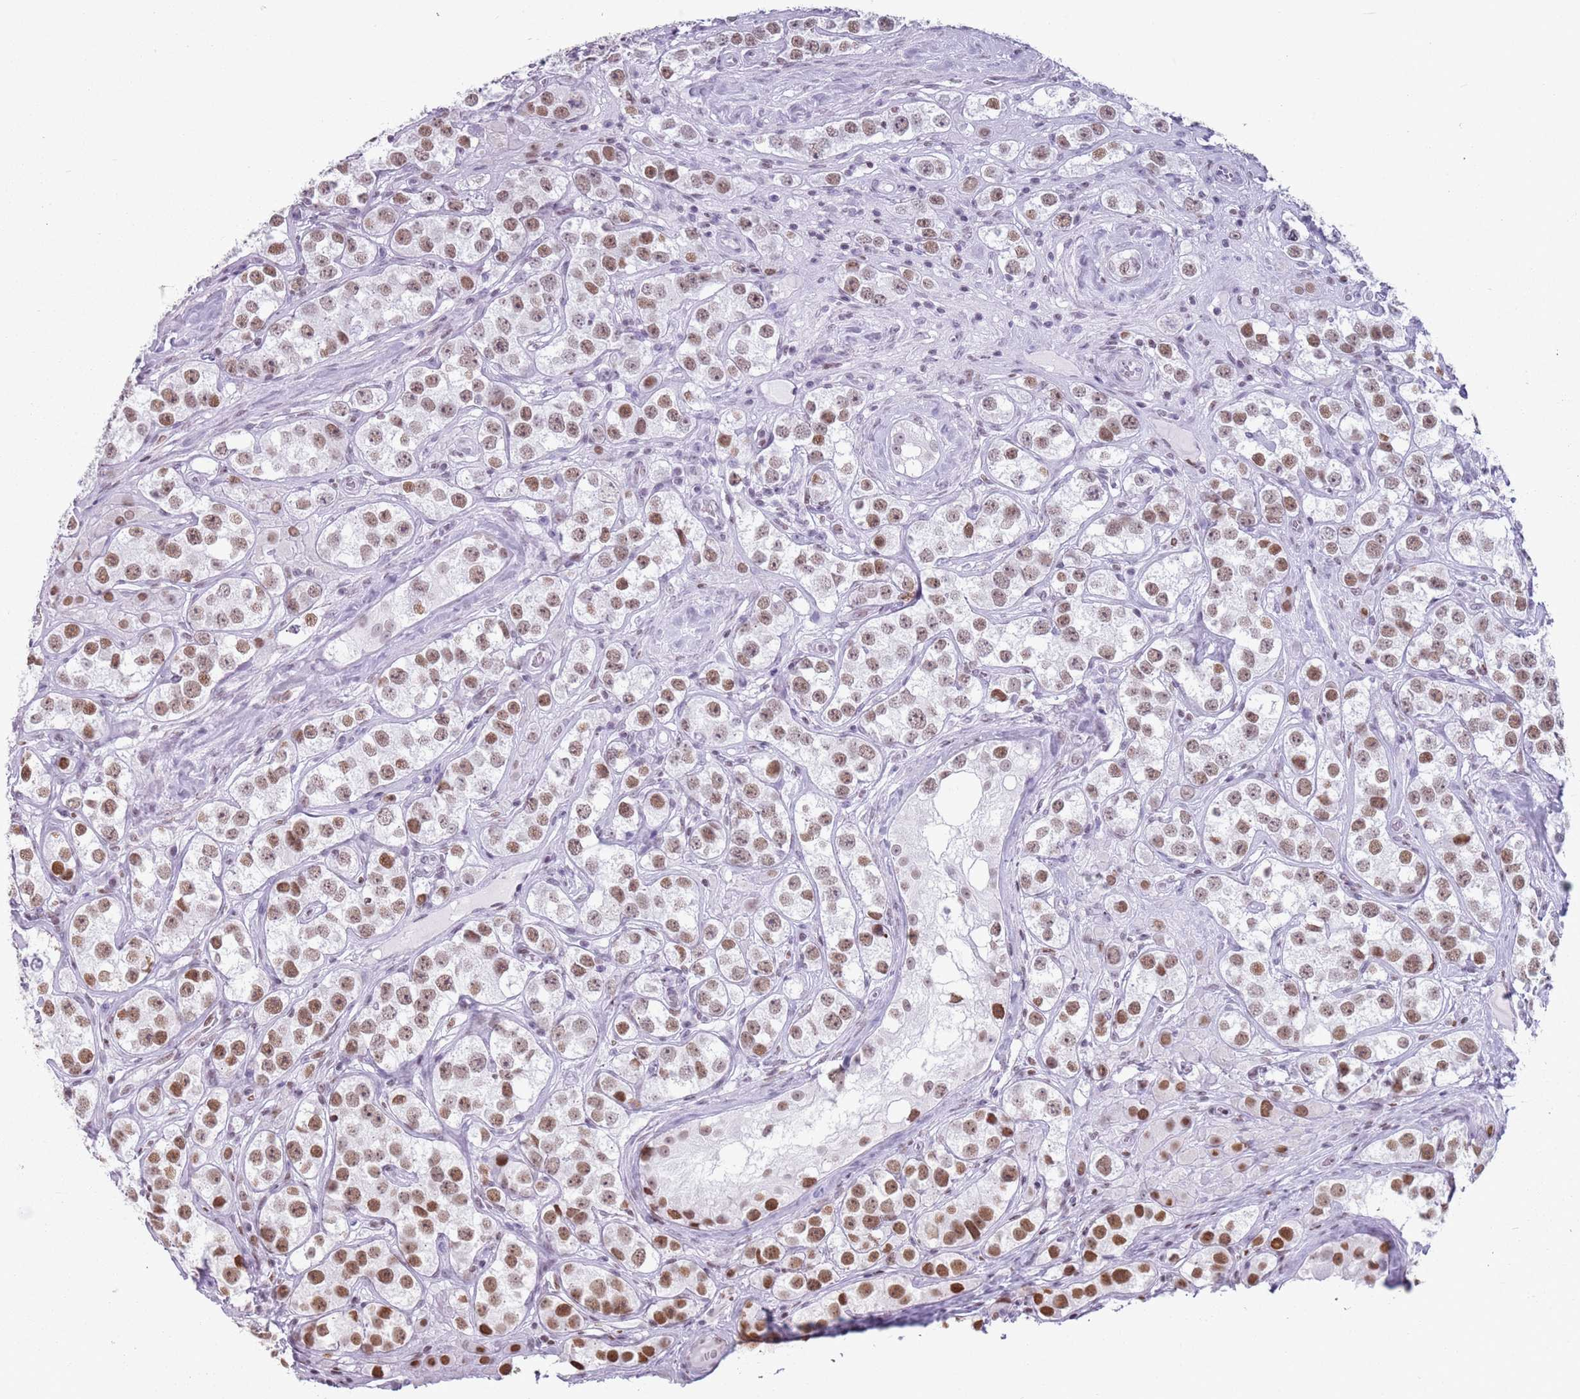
{"staining": {"intensity": "moderate", "quantity": ">75%", "location": "nuclear"}, "tissue": "testis cancer", "cell_type": "Tumor cells", "image_type": "cancer", "snomed": [{"axis": "morphology", "description": "Seminoma, NOS"}, {"axis": "topography", "description": "Testis"}], "caption": "Human seminoma (testis) stained with a protein marker displays moderate staining in tumor cells.", "gene": "FAM104B", "patient": {"sex": "male", "age": 28}}